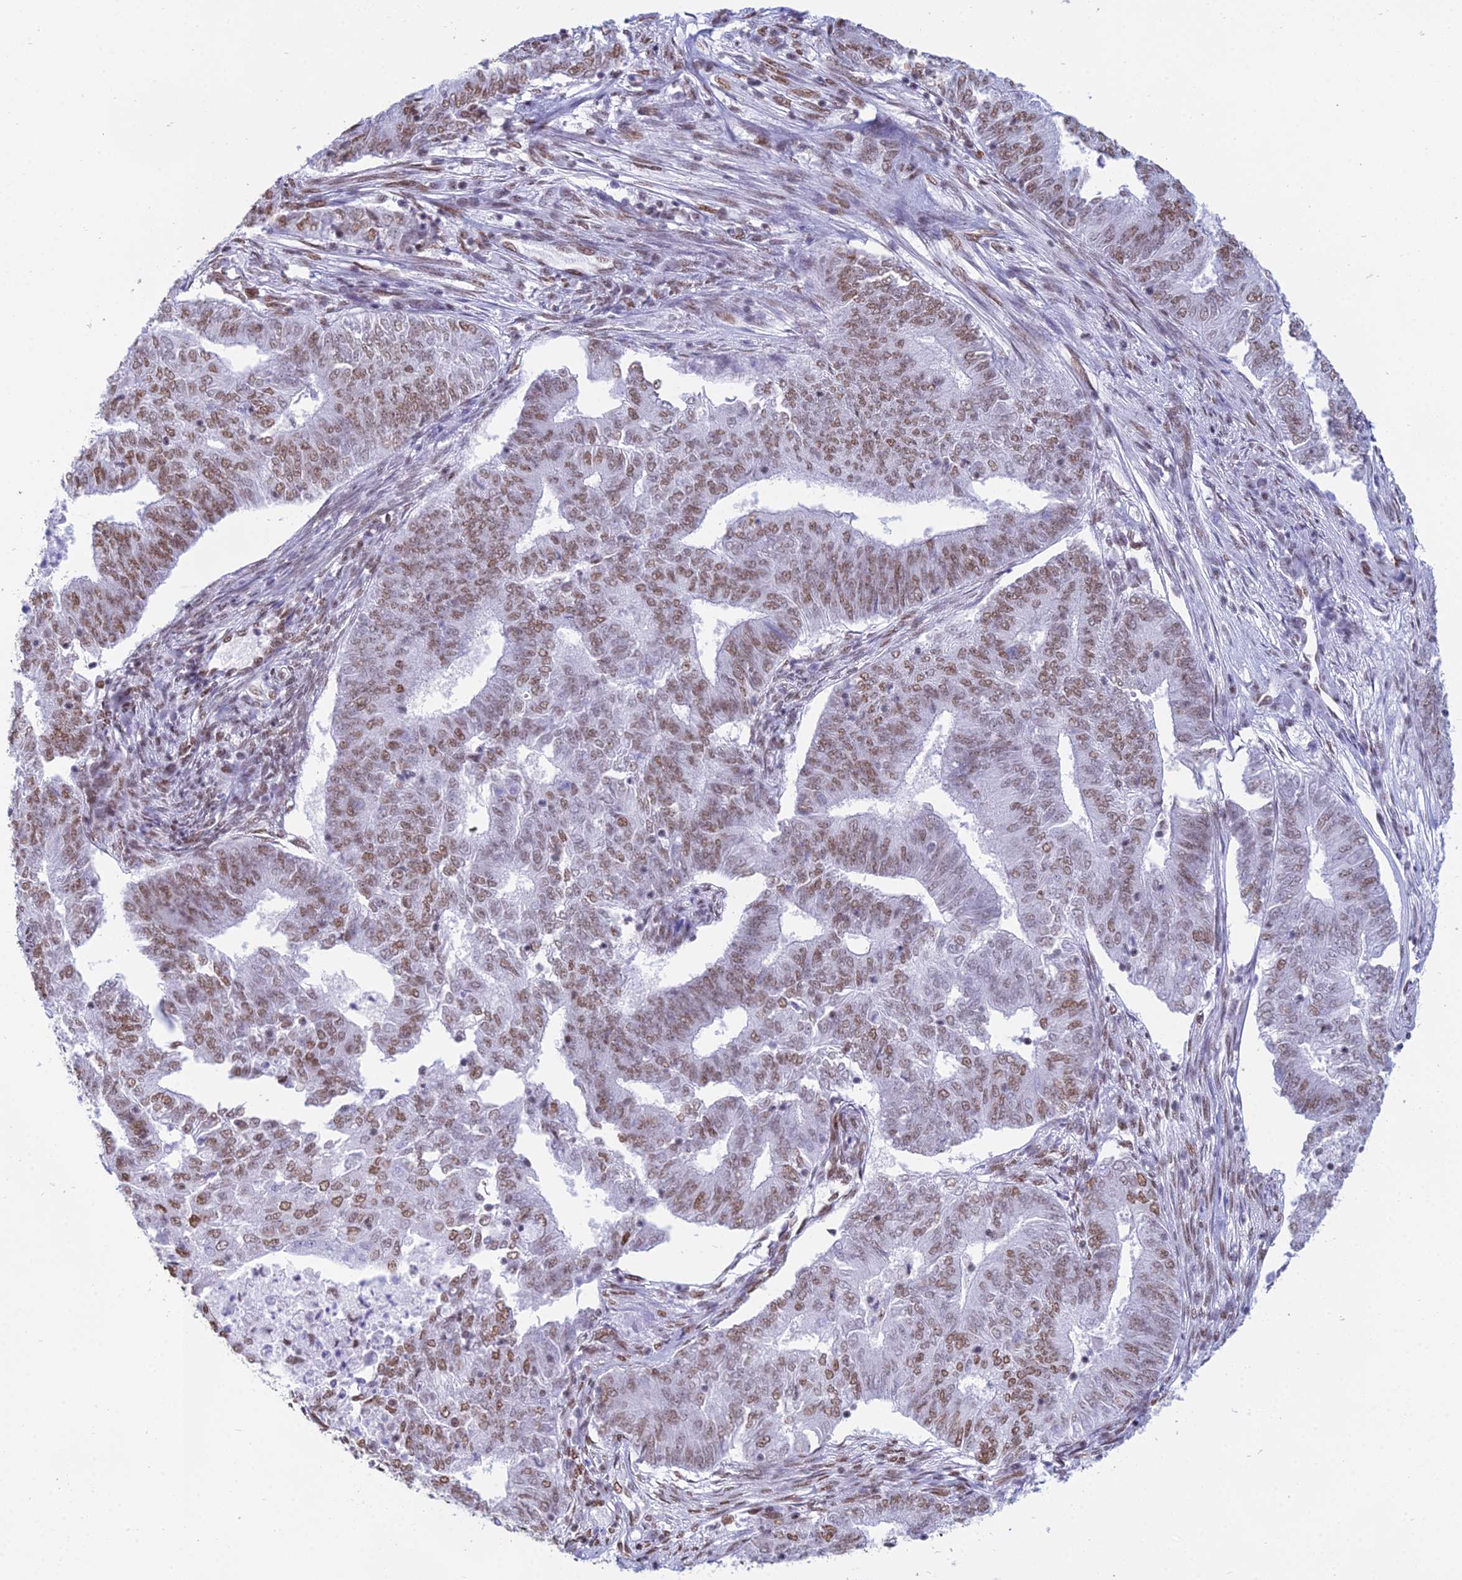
{"staining": {"intensity": "moderate", "quantity": ">75%", "location": "nuclear"}, "tissue": "endometrial cancer", "cell_type": "Tumor cells", "image_type": "cancer", "snomed": [{"axis": "morphology", "description": "Adenocarcinoma, NOS"}, {"axis": "topography", "description": "Endometrium"}], "caption": "IHC histopathology image of neoplastic tissue: human endometrial adenocarcinoma stained using IHC reveals medium levels of moderate protein expression localized specifically in the nuclear of tumor cells, appearing as a nuclear brown color.", "gene": "CDC26", "patient": {"sex": "female", "age": 62}}